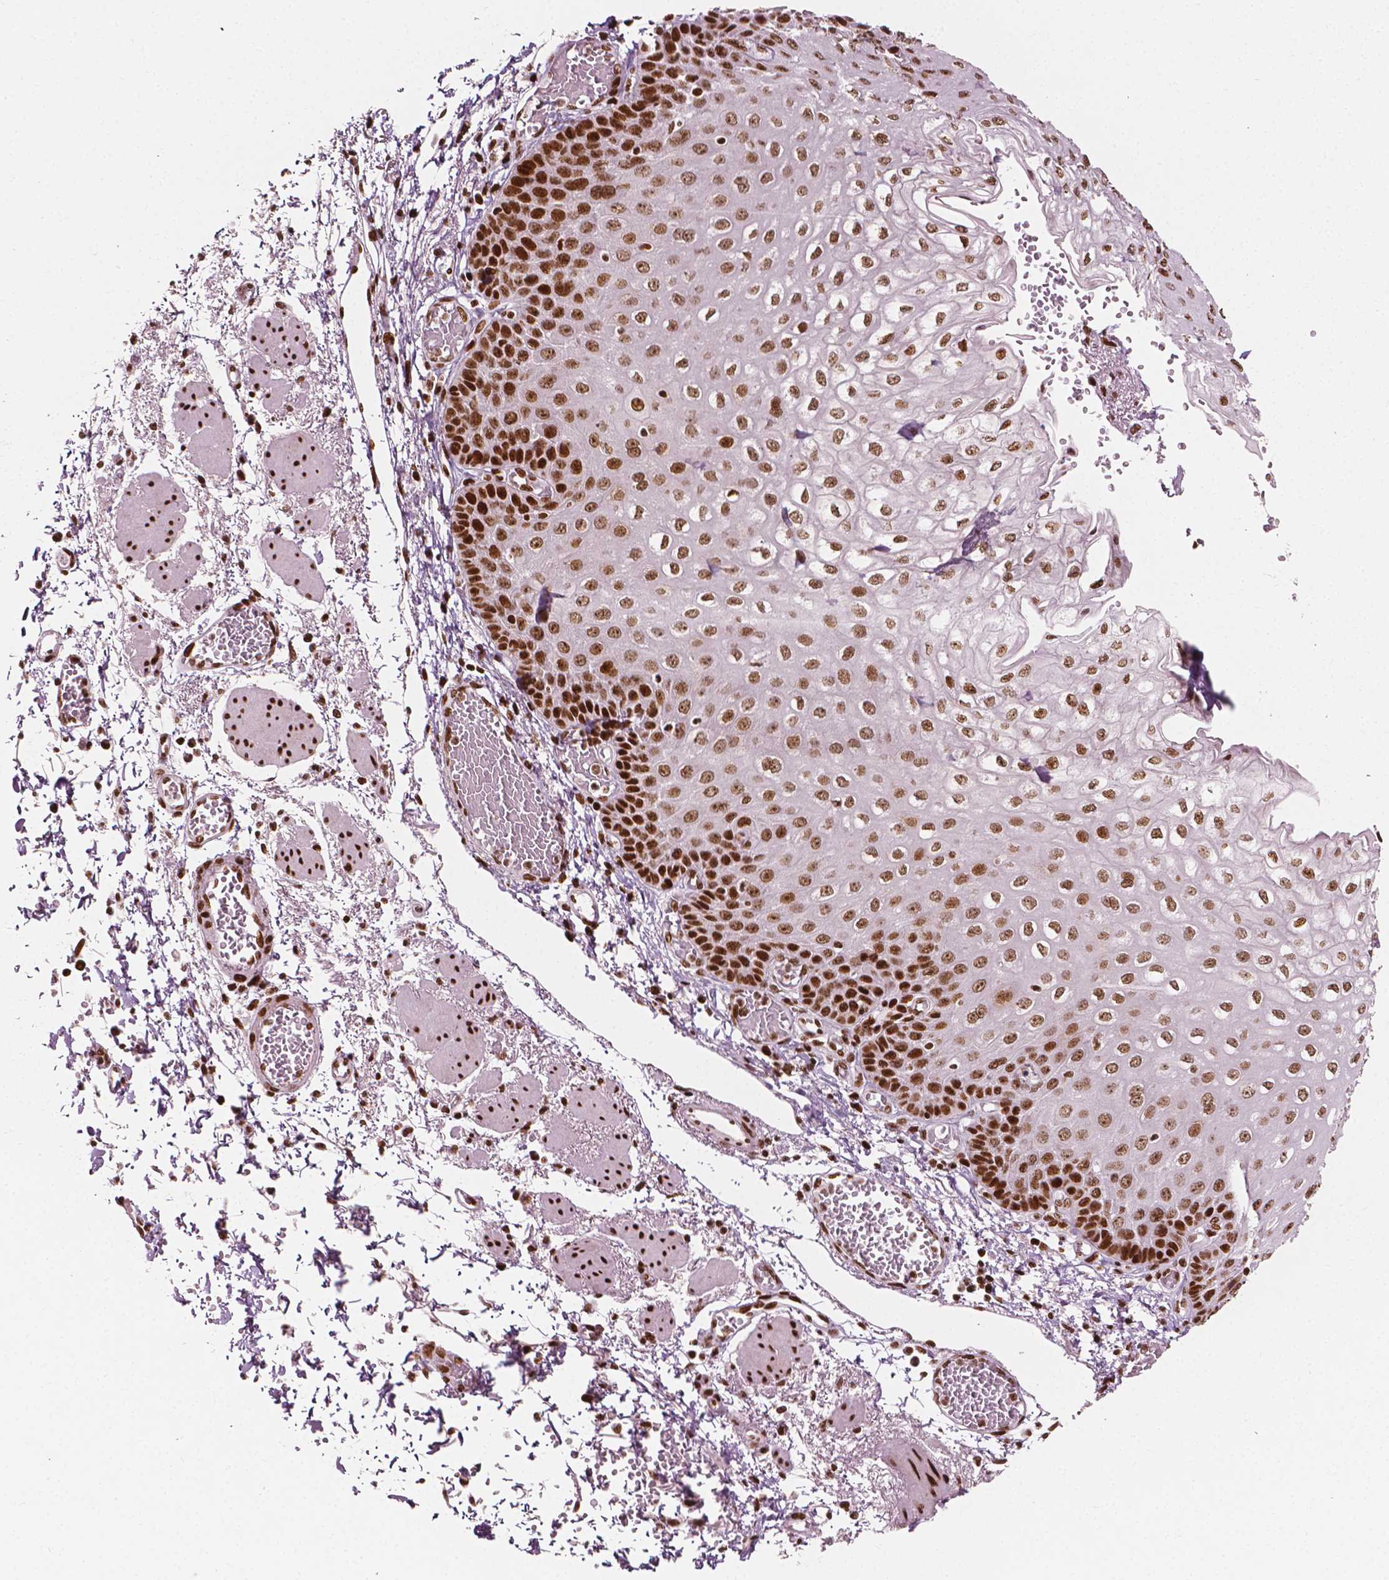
{"staining": {"intensity": "strong", "quantity": ">75%", "location": "nuclear"}, "tissue": "esophagus", "cell_type": "Squamous epithelial cells", "image_type": "normal", "snomed": [{"axis": "morphology", "description": "Normal tissue, NOS"}, {"axis": "morphology", "description": "Adenocarcinoma, NOS"}, {"axis": "topography", "description": "Esophagus"}], "caption": "This photomicrograph exhibits unremarkable esophagus stained with immunohistochemistry (IHC) to label a protein in brown. The nuclear of squamous epithelial cells show strong positivity for the protein. Nuclei are counter-stained blue.", "gene": "CTCF", "patient": {"sex": "male", "age": 81}}